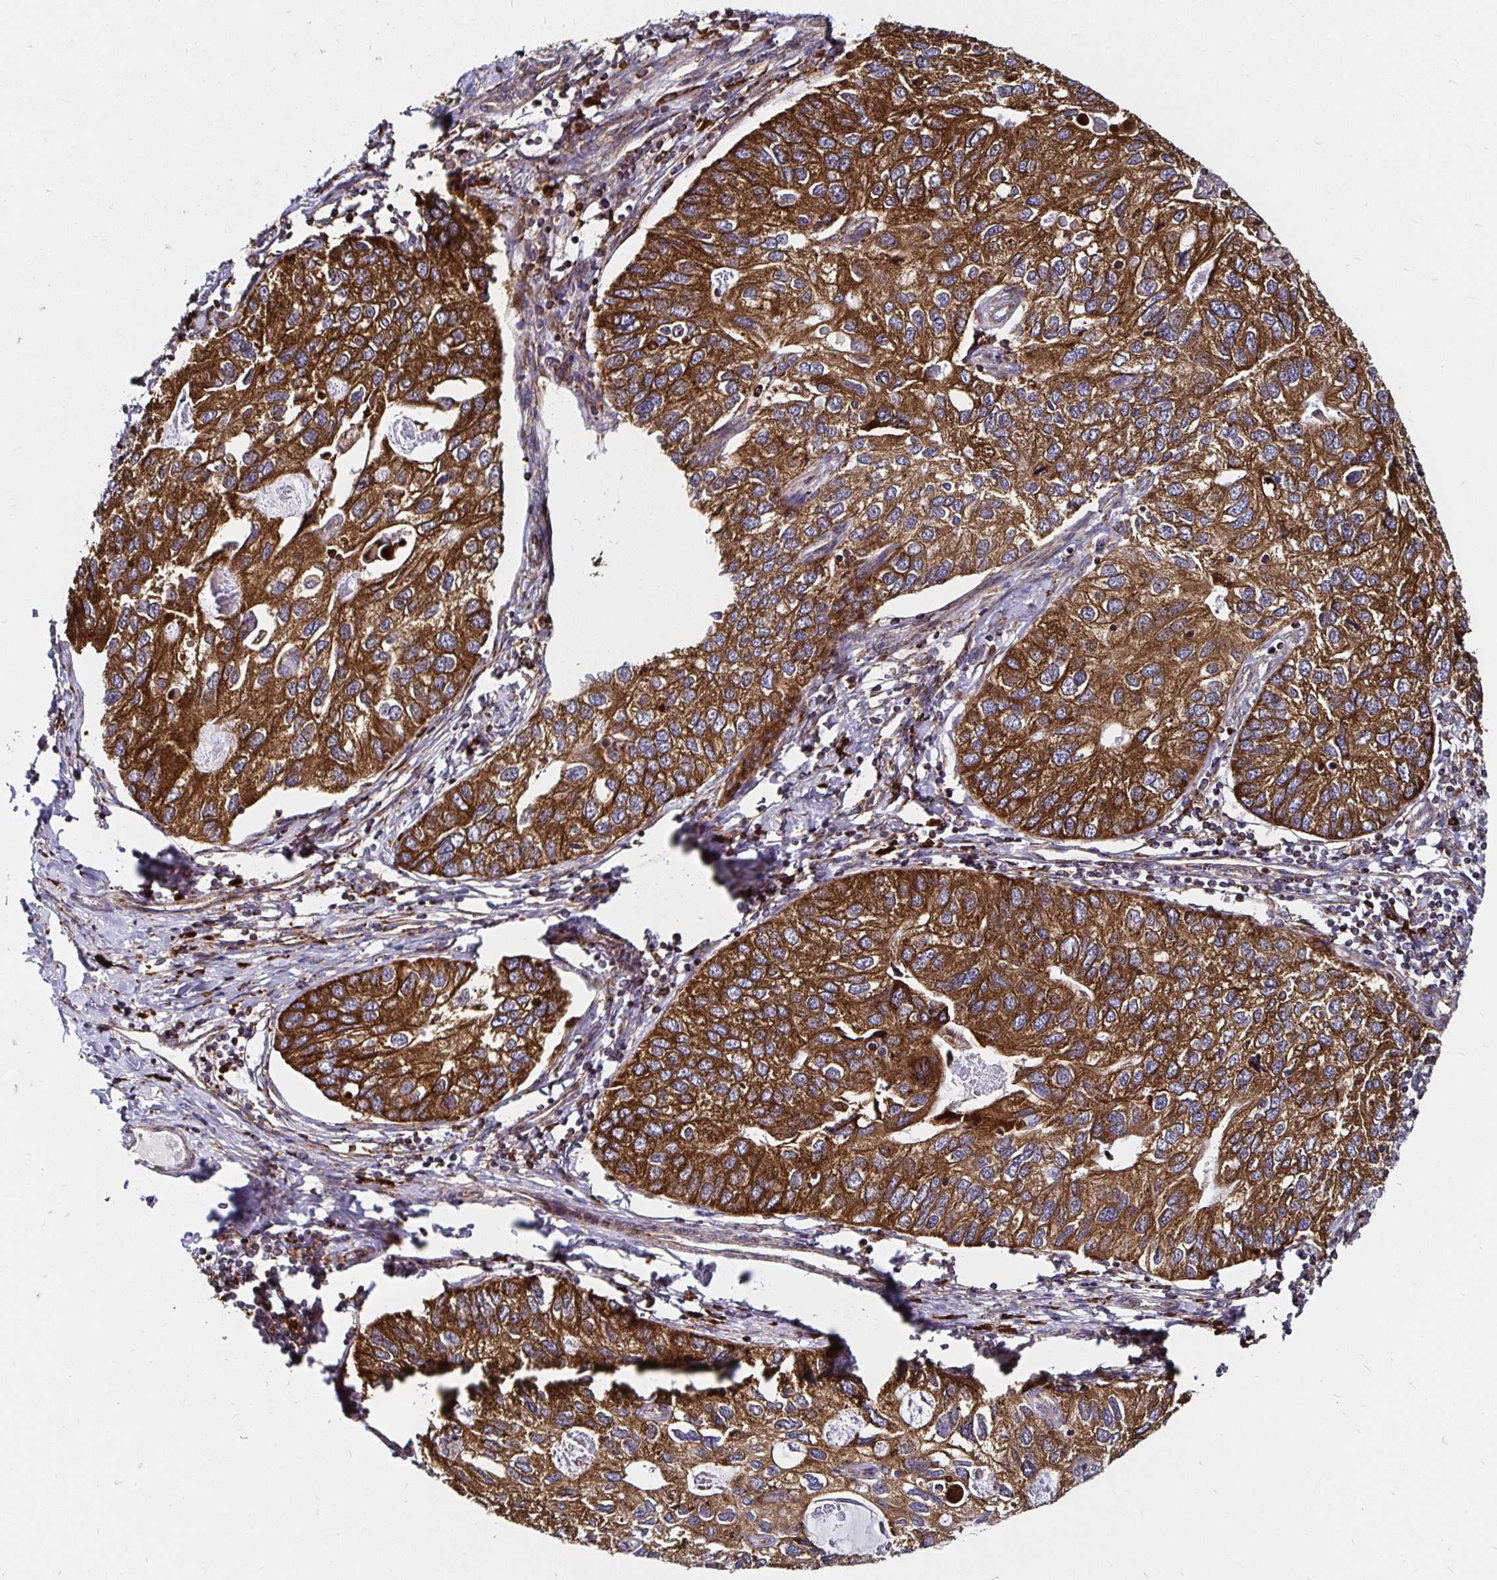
{"staining": {"intensity": "strong", "quantity": ">75%", "location": "cytoplasmic/membranous"}, "tissue": "endometrial cancer", "cell_type": "Tumor cells", "image_type": "cancer", "snomed": [{"axis": "morphology", "description": "Carcinoma, NOS"}, {"axis": "topography", "description": "Uterus"}], "caption": "Tumor cells reveal high levels of strong cytoplasmic/membranous staining in about >75% of cells in human carcinoma (endometrial).", "gene": "SMYD3", "patient": {"sex": "female", "age": 76}}